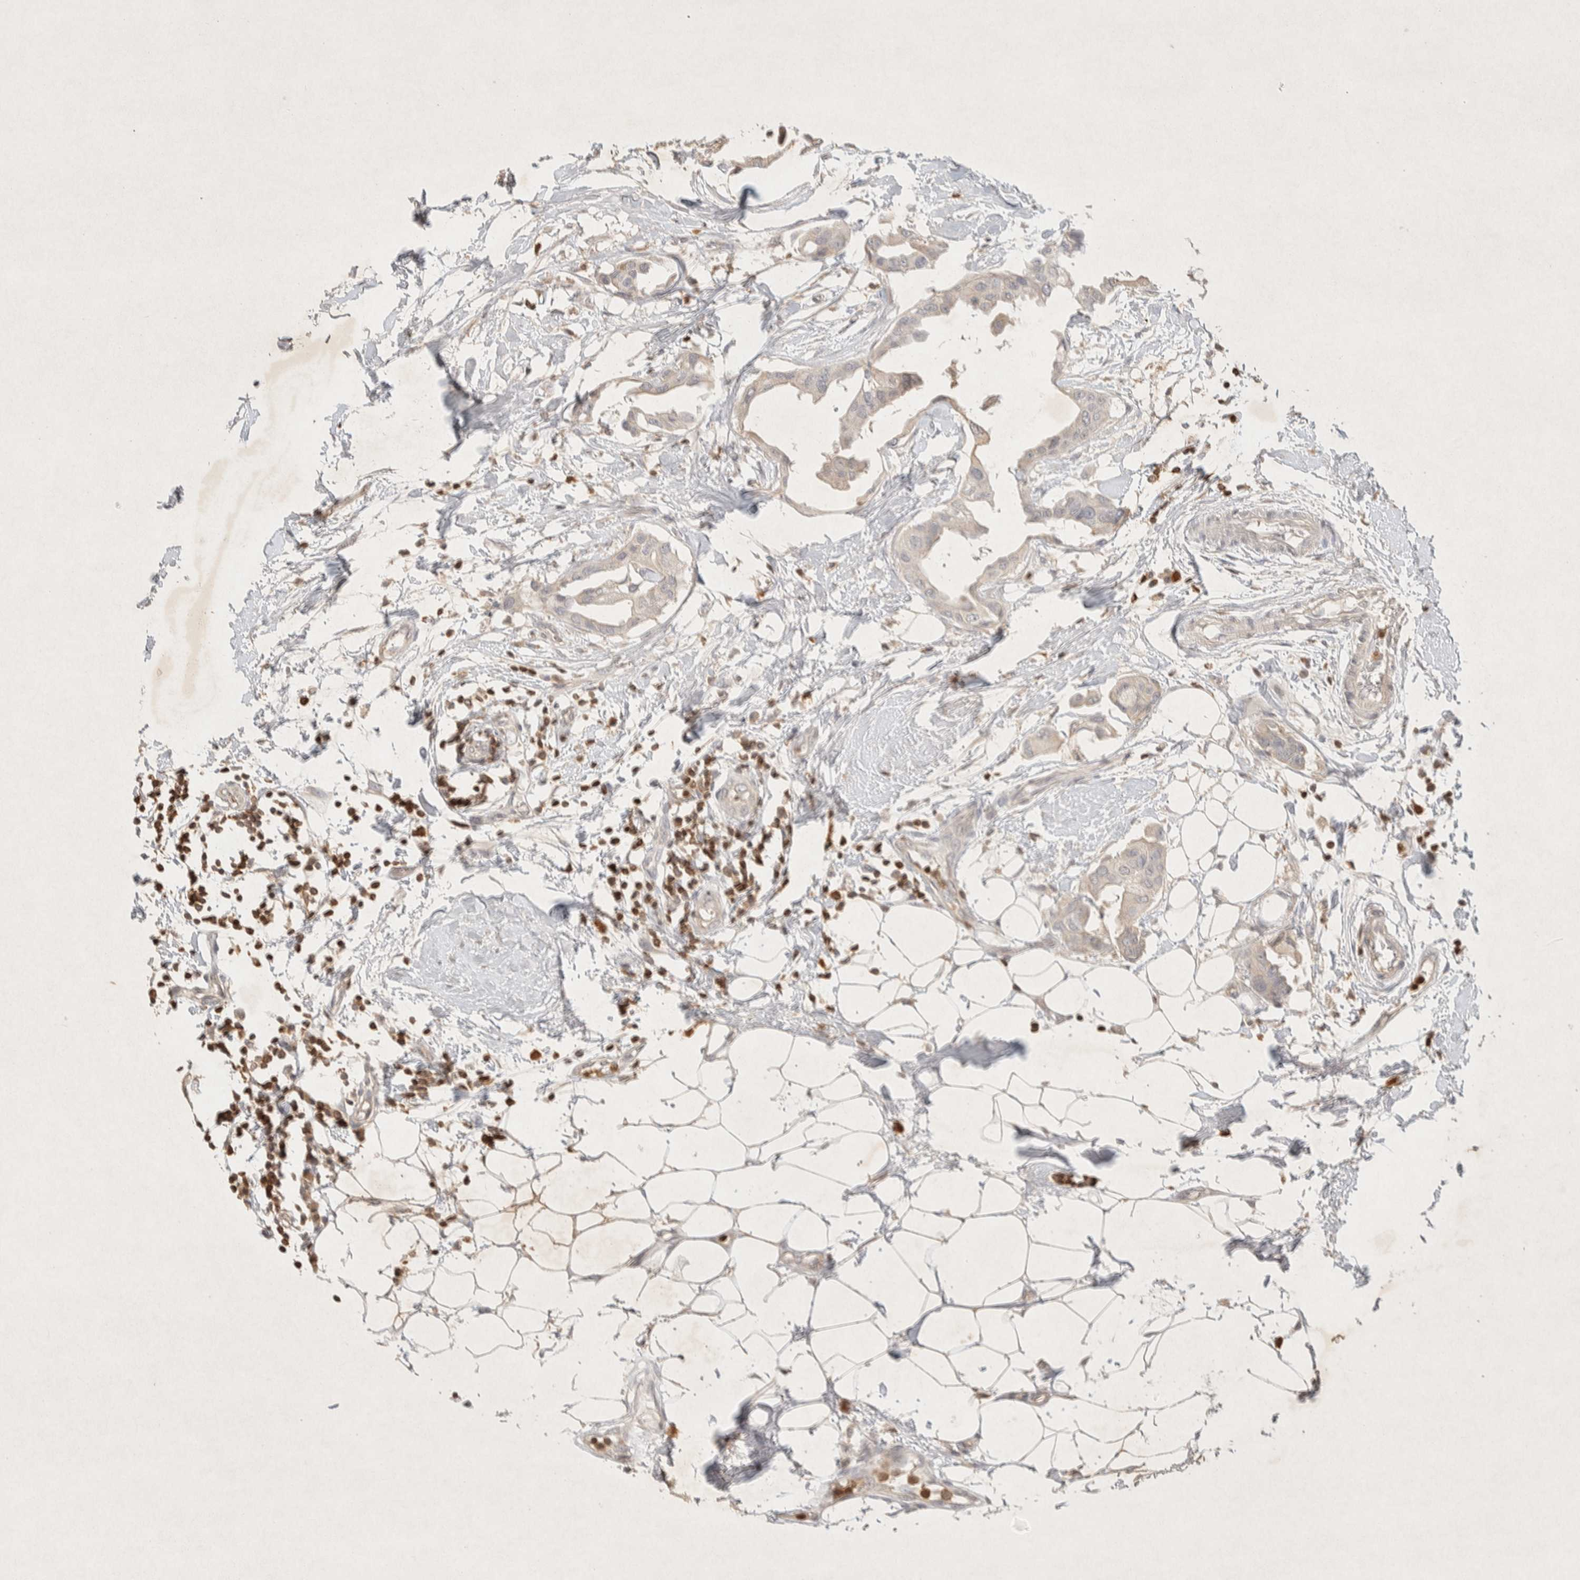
{"staining": {"intensity": "negative", "quantity": "none", "location": "none"}, "tissue": "breast cancer", "cell_type": "Tumor cells", "image_type": "cancer", "snomed": [{"axis": "morphology", "description": "Duct carcinoma"}, {"axis": "topography", "description": "Breast"}], "caption": "Immunohistochemistry of breast cancer (invasive ductal carcinoma) reveals no positivity in tumor cells.", "gene": "RAC2", "patient": {"sex": "female", "age": 40}}